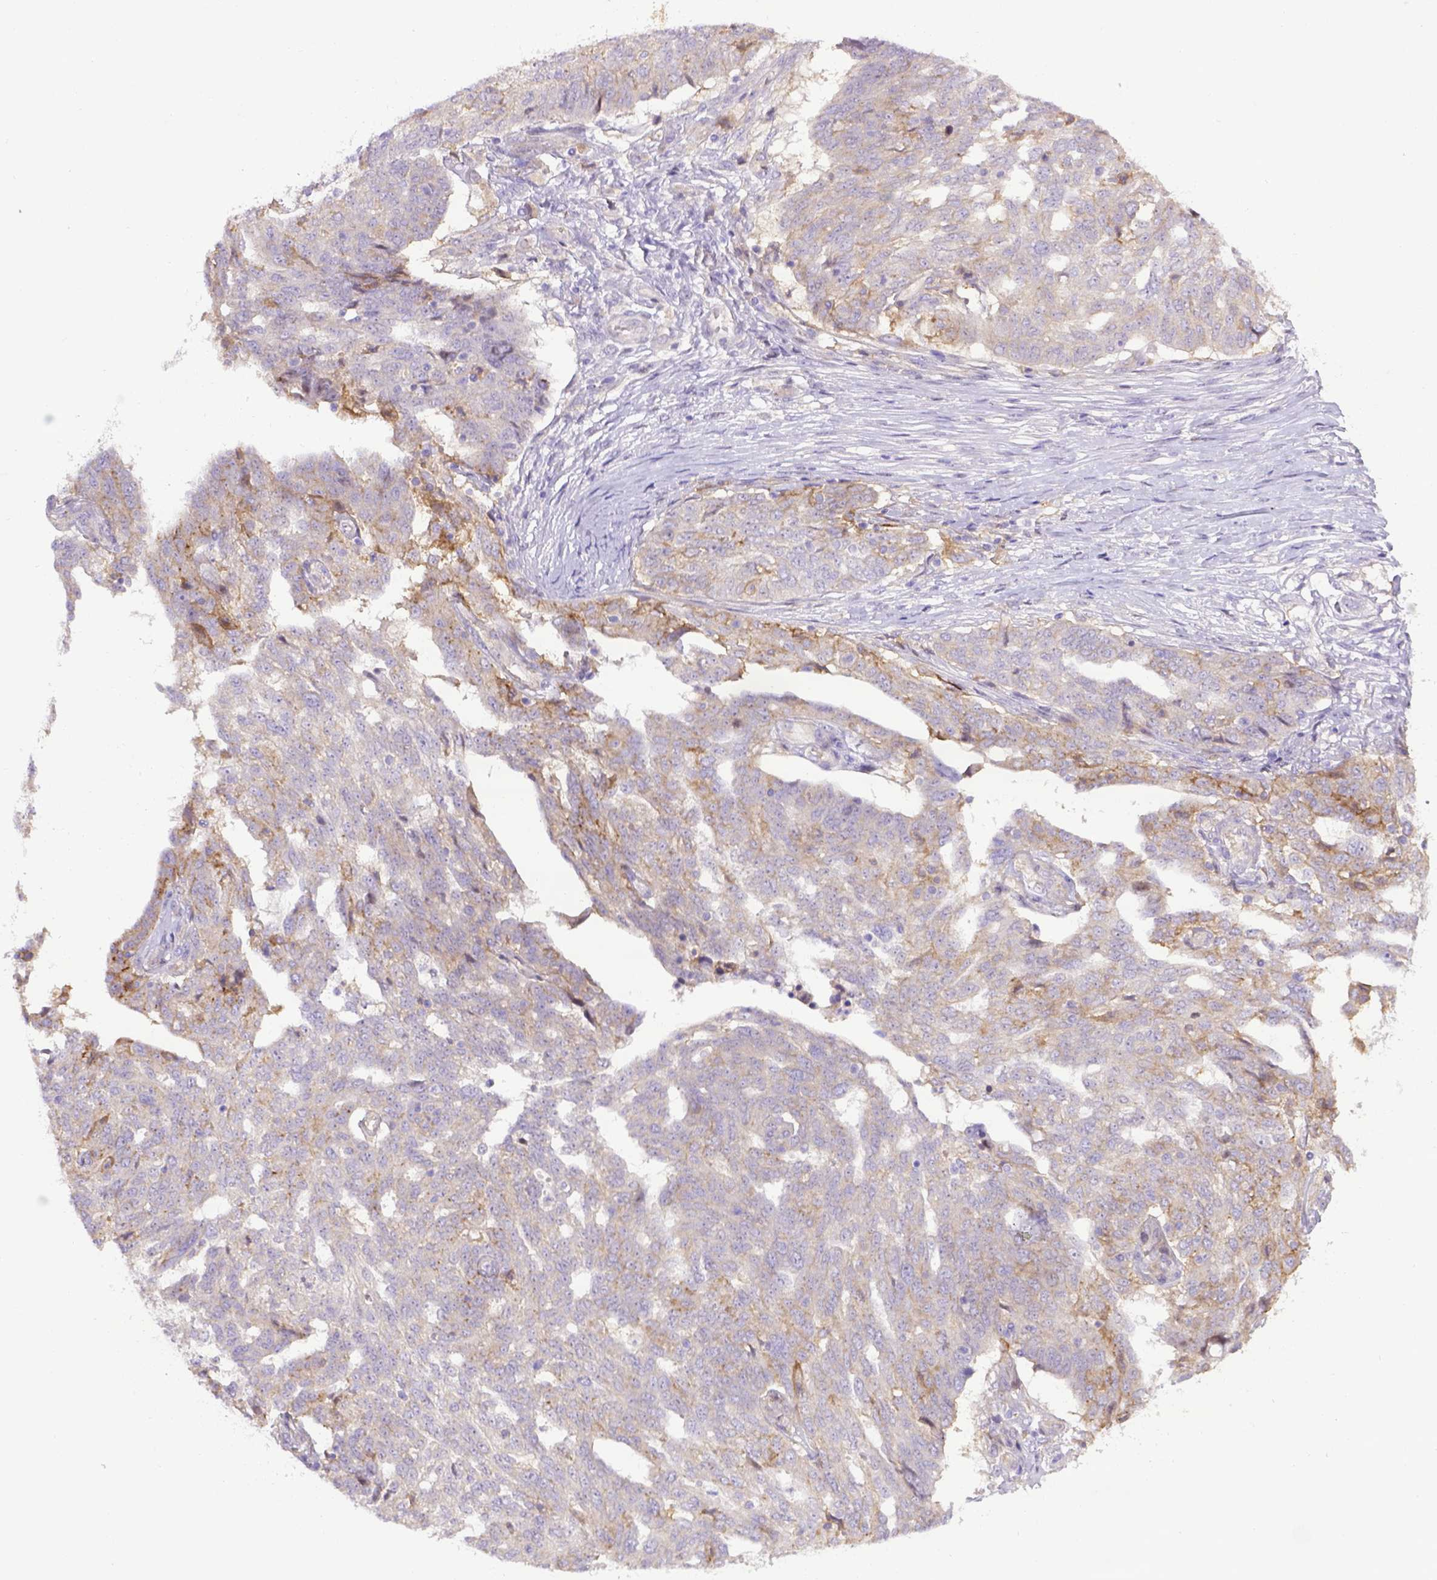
{"staining": {"intensity": "moderate", "quantity": "25%-75%", "location": "cytoplasmic/membranous"}, "tissue": "ovarian cancer", "cell_type": "Tumor cells", "image_type": "cancer", "snomed": [{"axis": "morphology", "description": "Cystadenocarcinoma, serous, NOS"}, {"axis": "topography", "description": "Ovary"}], "caption": "Ovarian cancer stained with immunohistochemistry exhibits moderate cytoplasmic/membranous staining in approximately 25%-75% of tumor cells.", "gene": "CD40", "patient": {"sex": "female", "age": 67}}